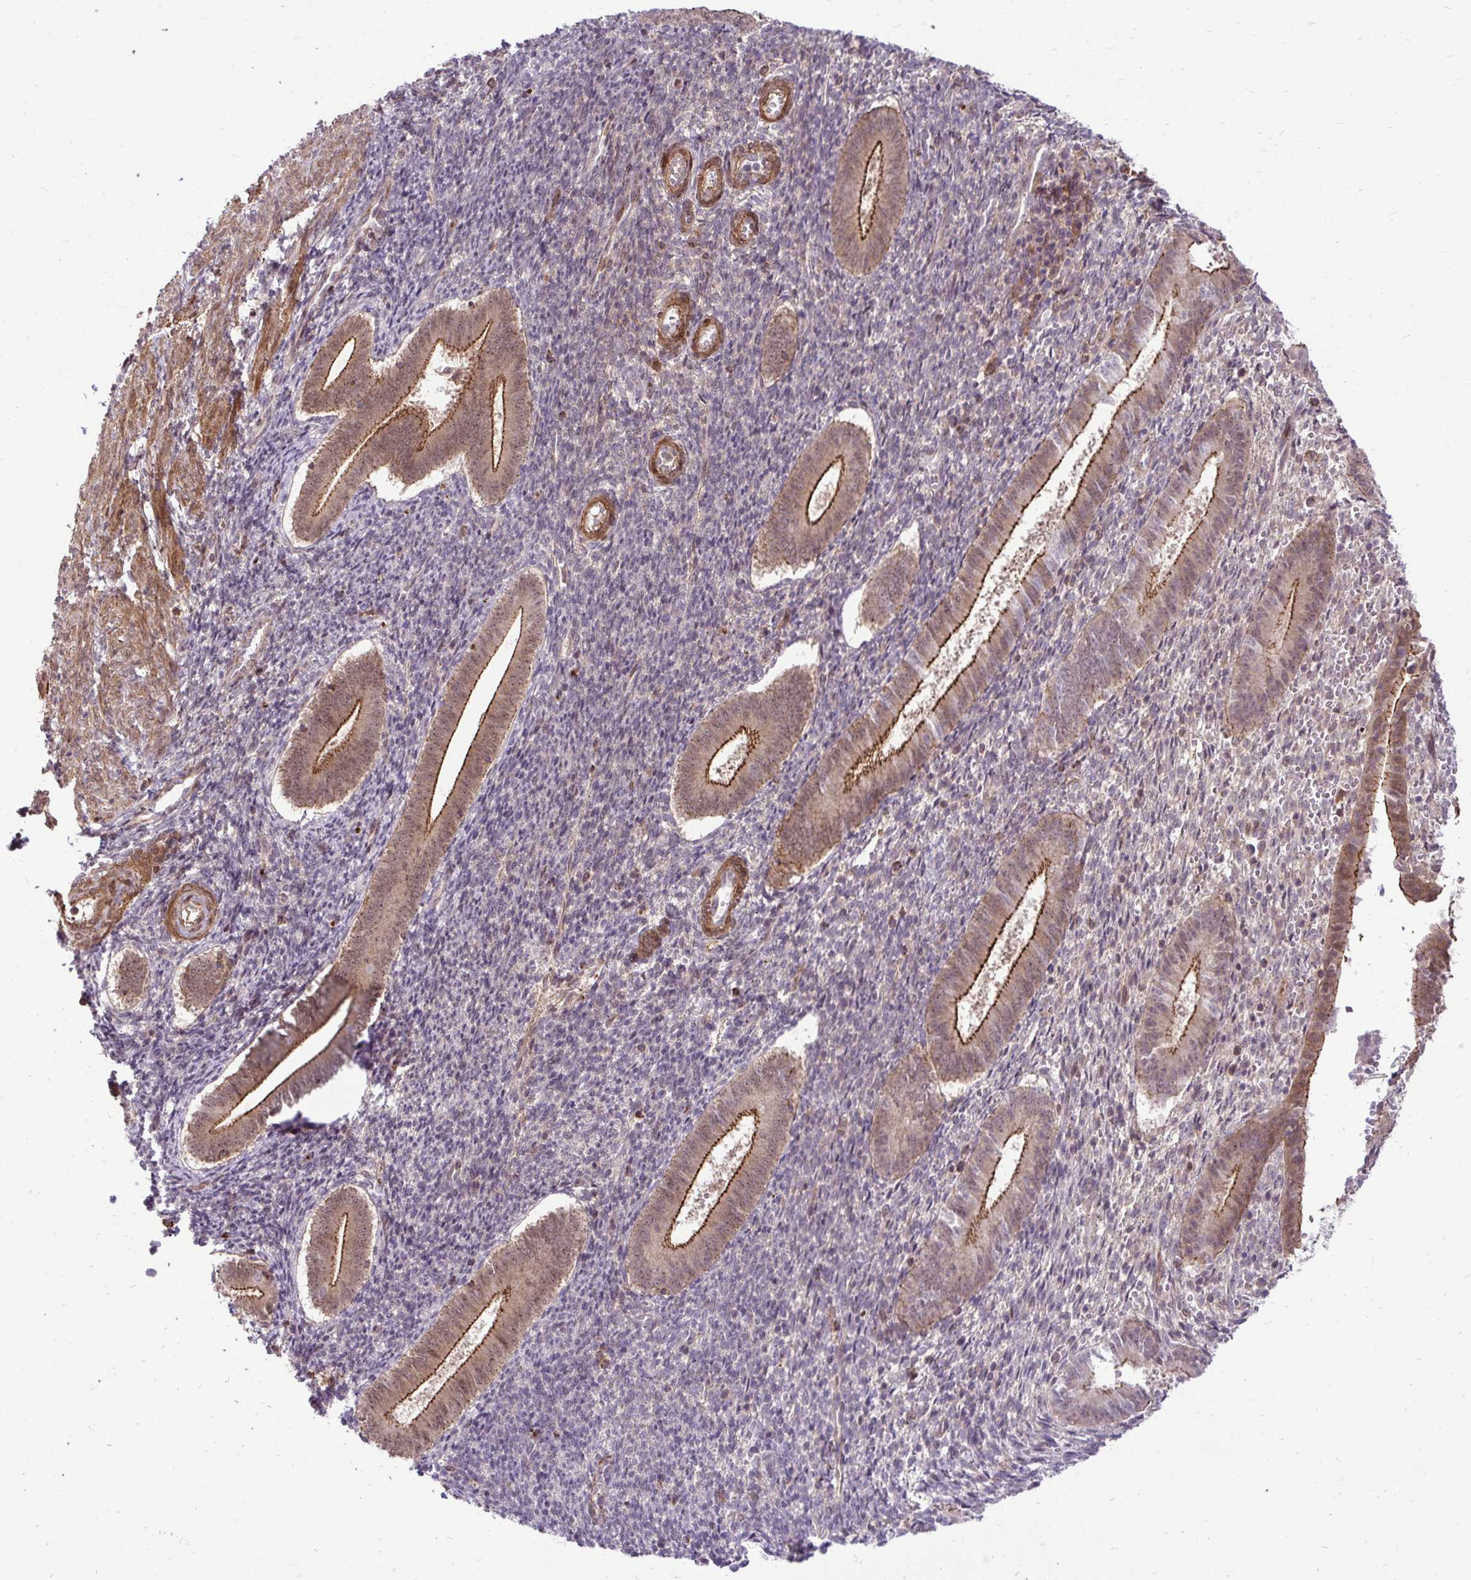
{"staining": {"intensity": "weak", "quantity": "<25%", "location": "cytoplasmic/membranous"}, "tissue": "endometrium", "cell_type": "Cells in endometrial stroma", "image_type": "normal", "snomed": [{"axis": "morphology", "description": "Normal tissue, NOS"}, {"axis": "topography", "description": "Endometrium"}], "caption": "The photomicrograph reveals no significant positivity in cells in endometrial stroma of endometrium. Nuclei are stained in blue.", "gene": "TRIP6", "patient": {"sex": "female", "age": 25}}